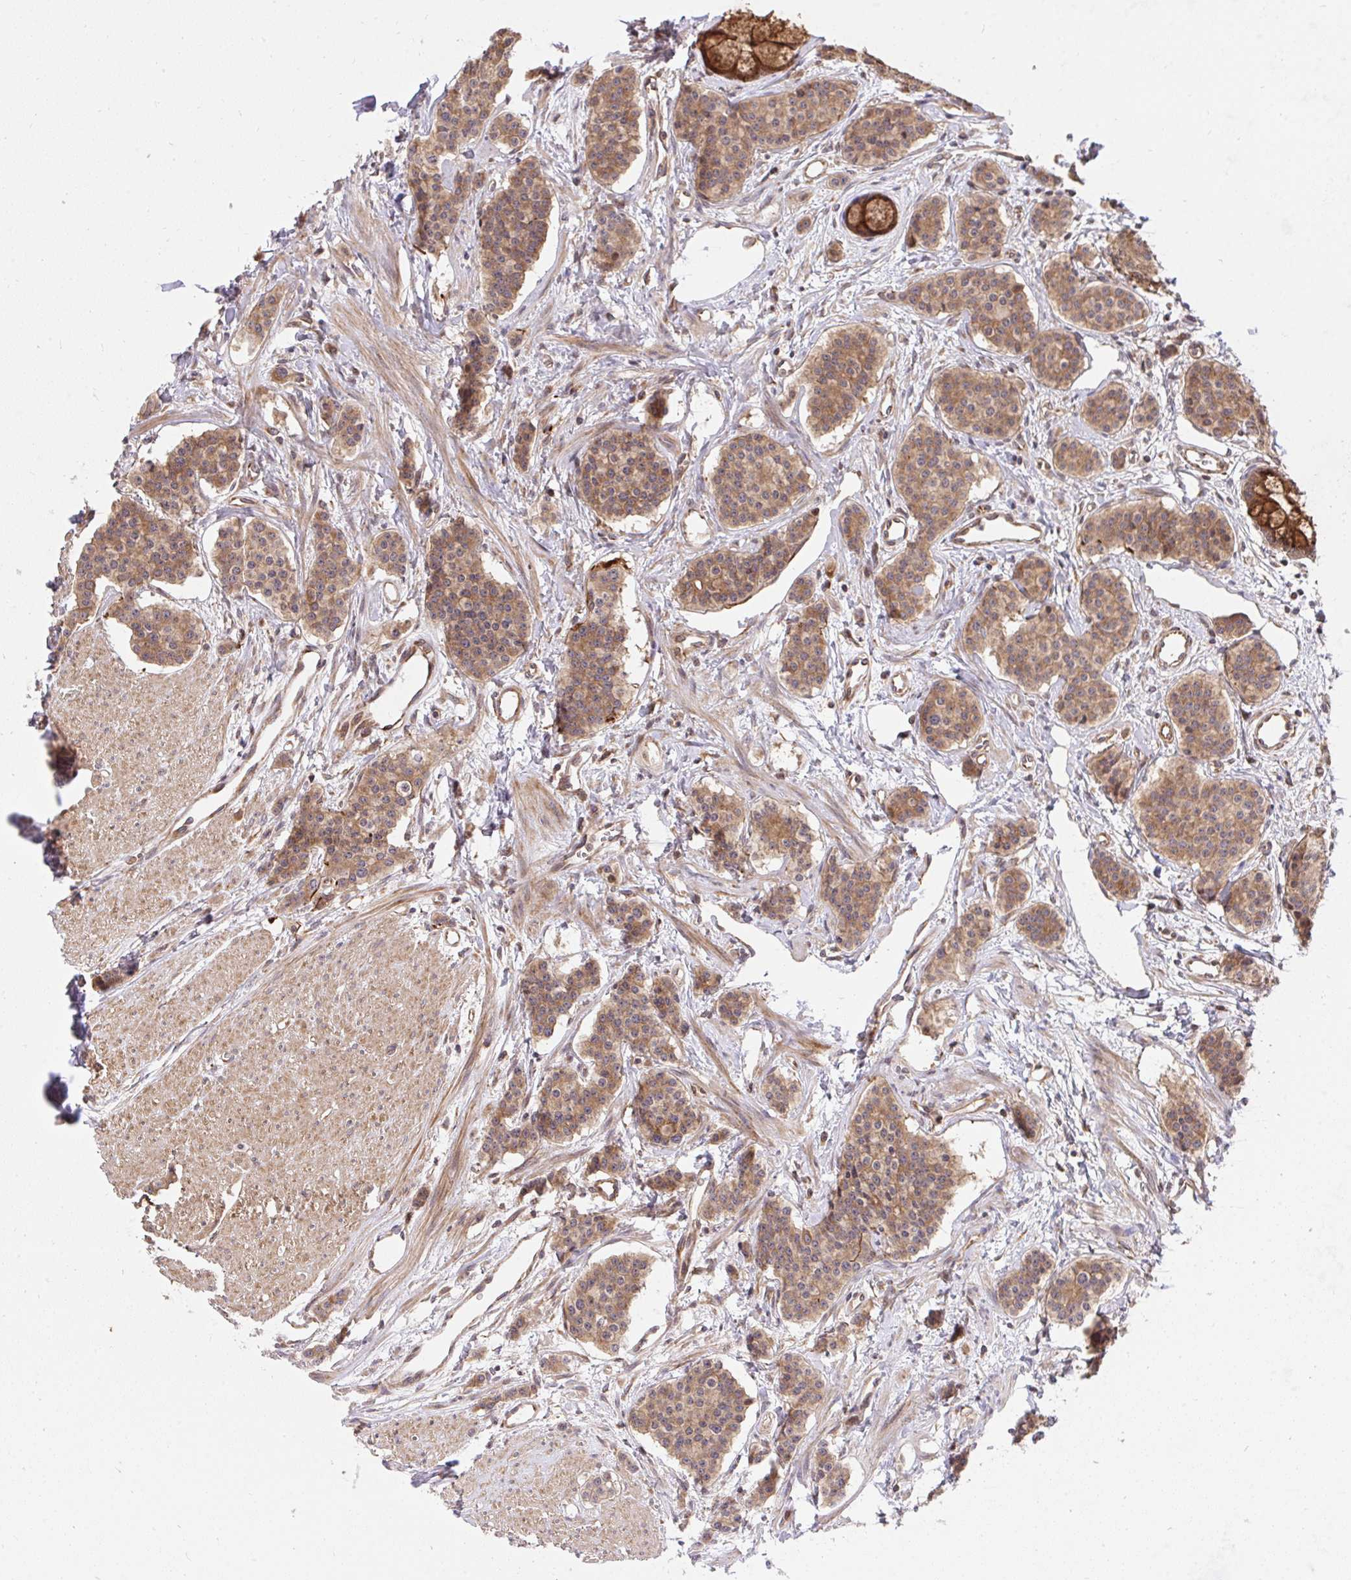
{"staining": {"intensity": "moderate", "quantity": ">75%", "location": "cytoplasmic/membranous"}, "tissue": "carcinoid", "cell_type": "Tumor cells", "image_type": "cancer", "snomed": [{"axis": "morphology", "description": "Carcinoid, malignant, NOS"}, {"axis": "topography", "description": "Small intestine"}], "caption": "Immunohistochemical staining of human carcinoid demonstrates moderate cytoplasmic/membranous protein expression in about >75% of tumor cells. The staining is performed using DAB brown chromogen to label protein expression. The nuclei are counter-stained blue using hematoxylin.", "gene": "ERI1", "patient": {"sex": "female", "age": 64}}